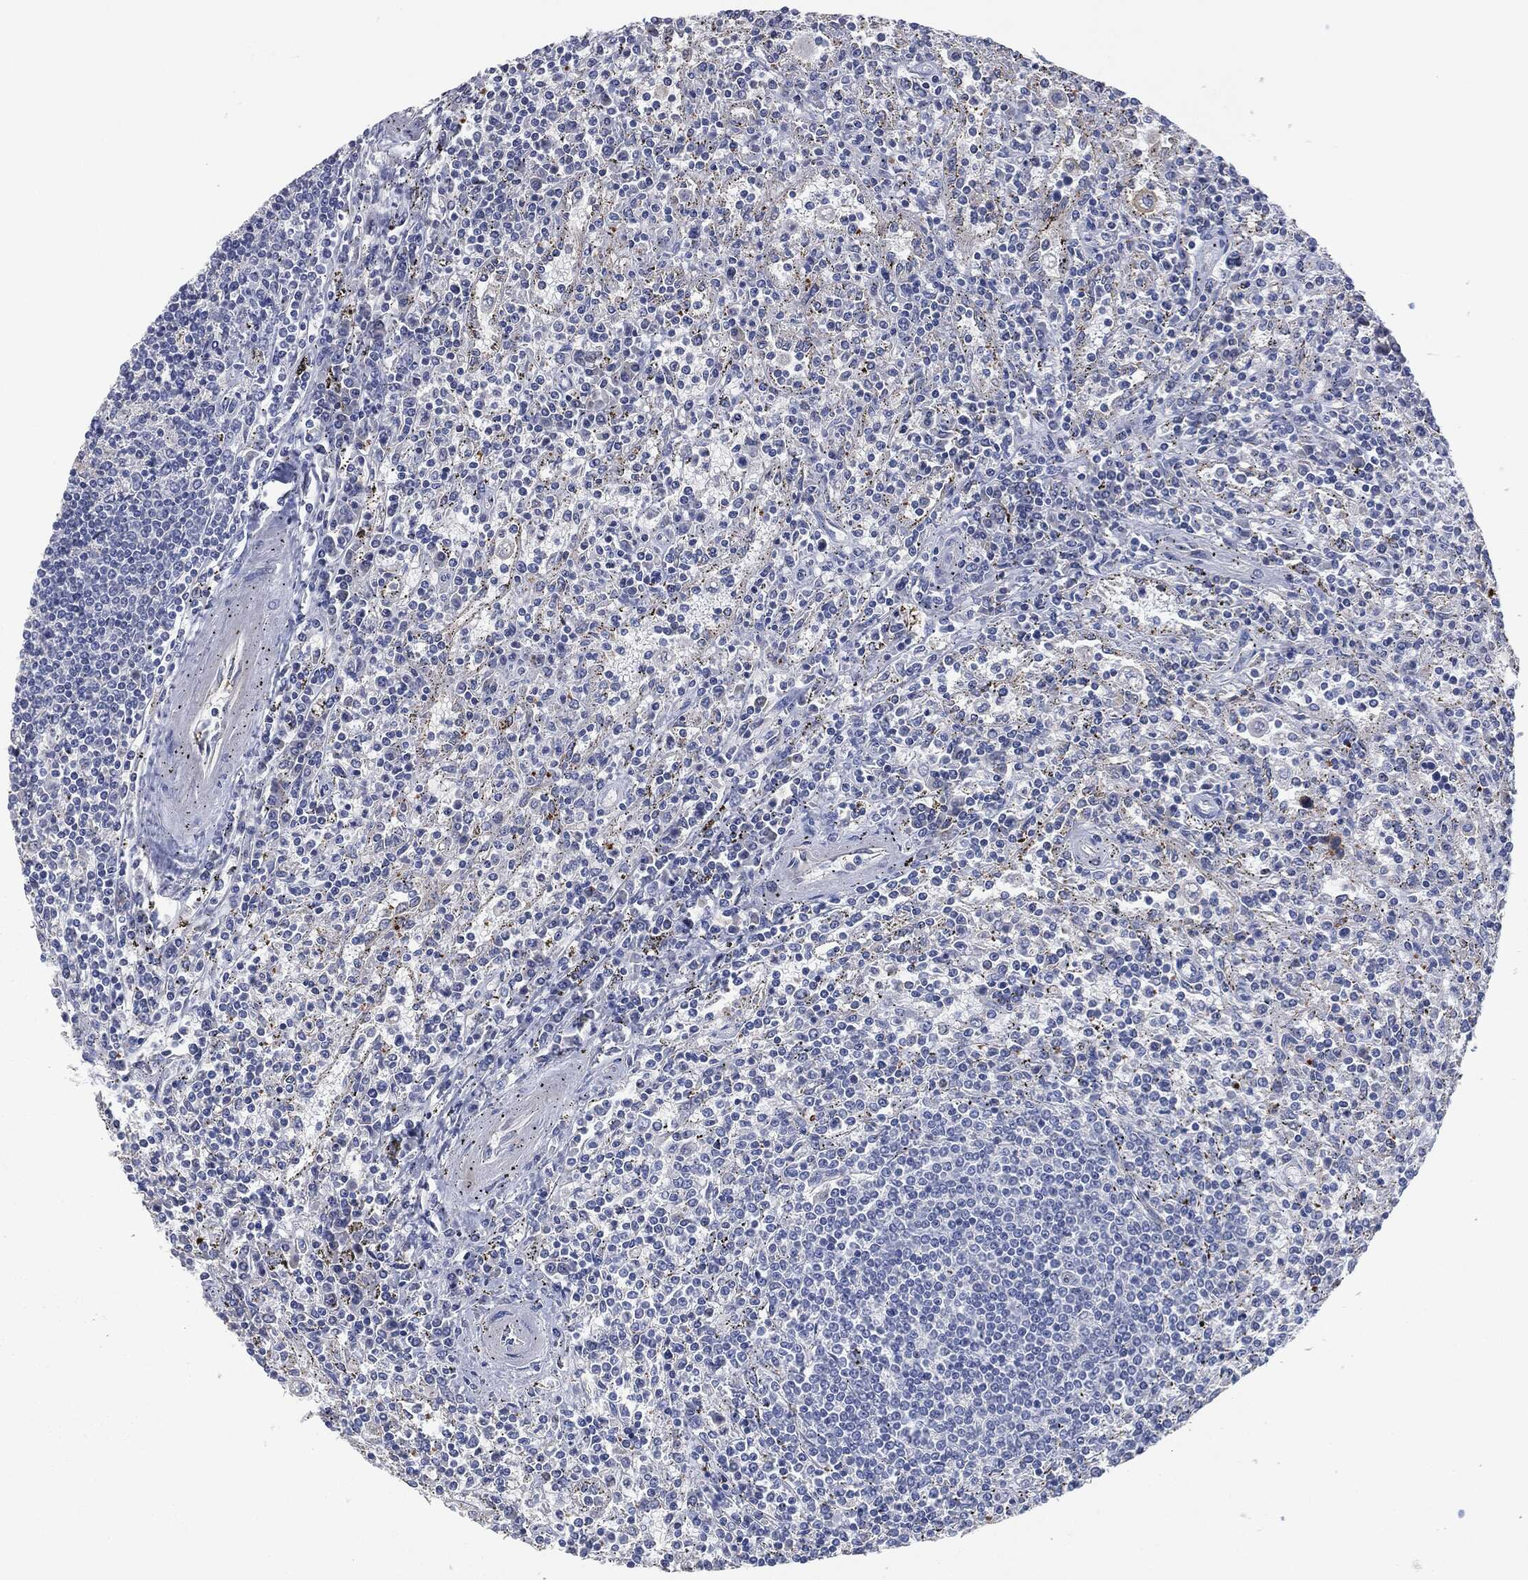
{"staining": {"intensity": "negative", "quantity": "none", "location": "none"}, "tissue": "lymphoma", "cell_type": "Tumor cells", "image_type": "cancer", "snomed": [{"axis": "morphology", "description": "Malignant lymphoma, non-Hodgkin's type, Low grade"}, {"axis": "topography", "description": "Spleen"}], "caption": "A histopathology image of human lymphoma is negative for staining in tumor cells.", "gene": "APOB", "patient": {"sex": "male", "age": 62}}